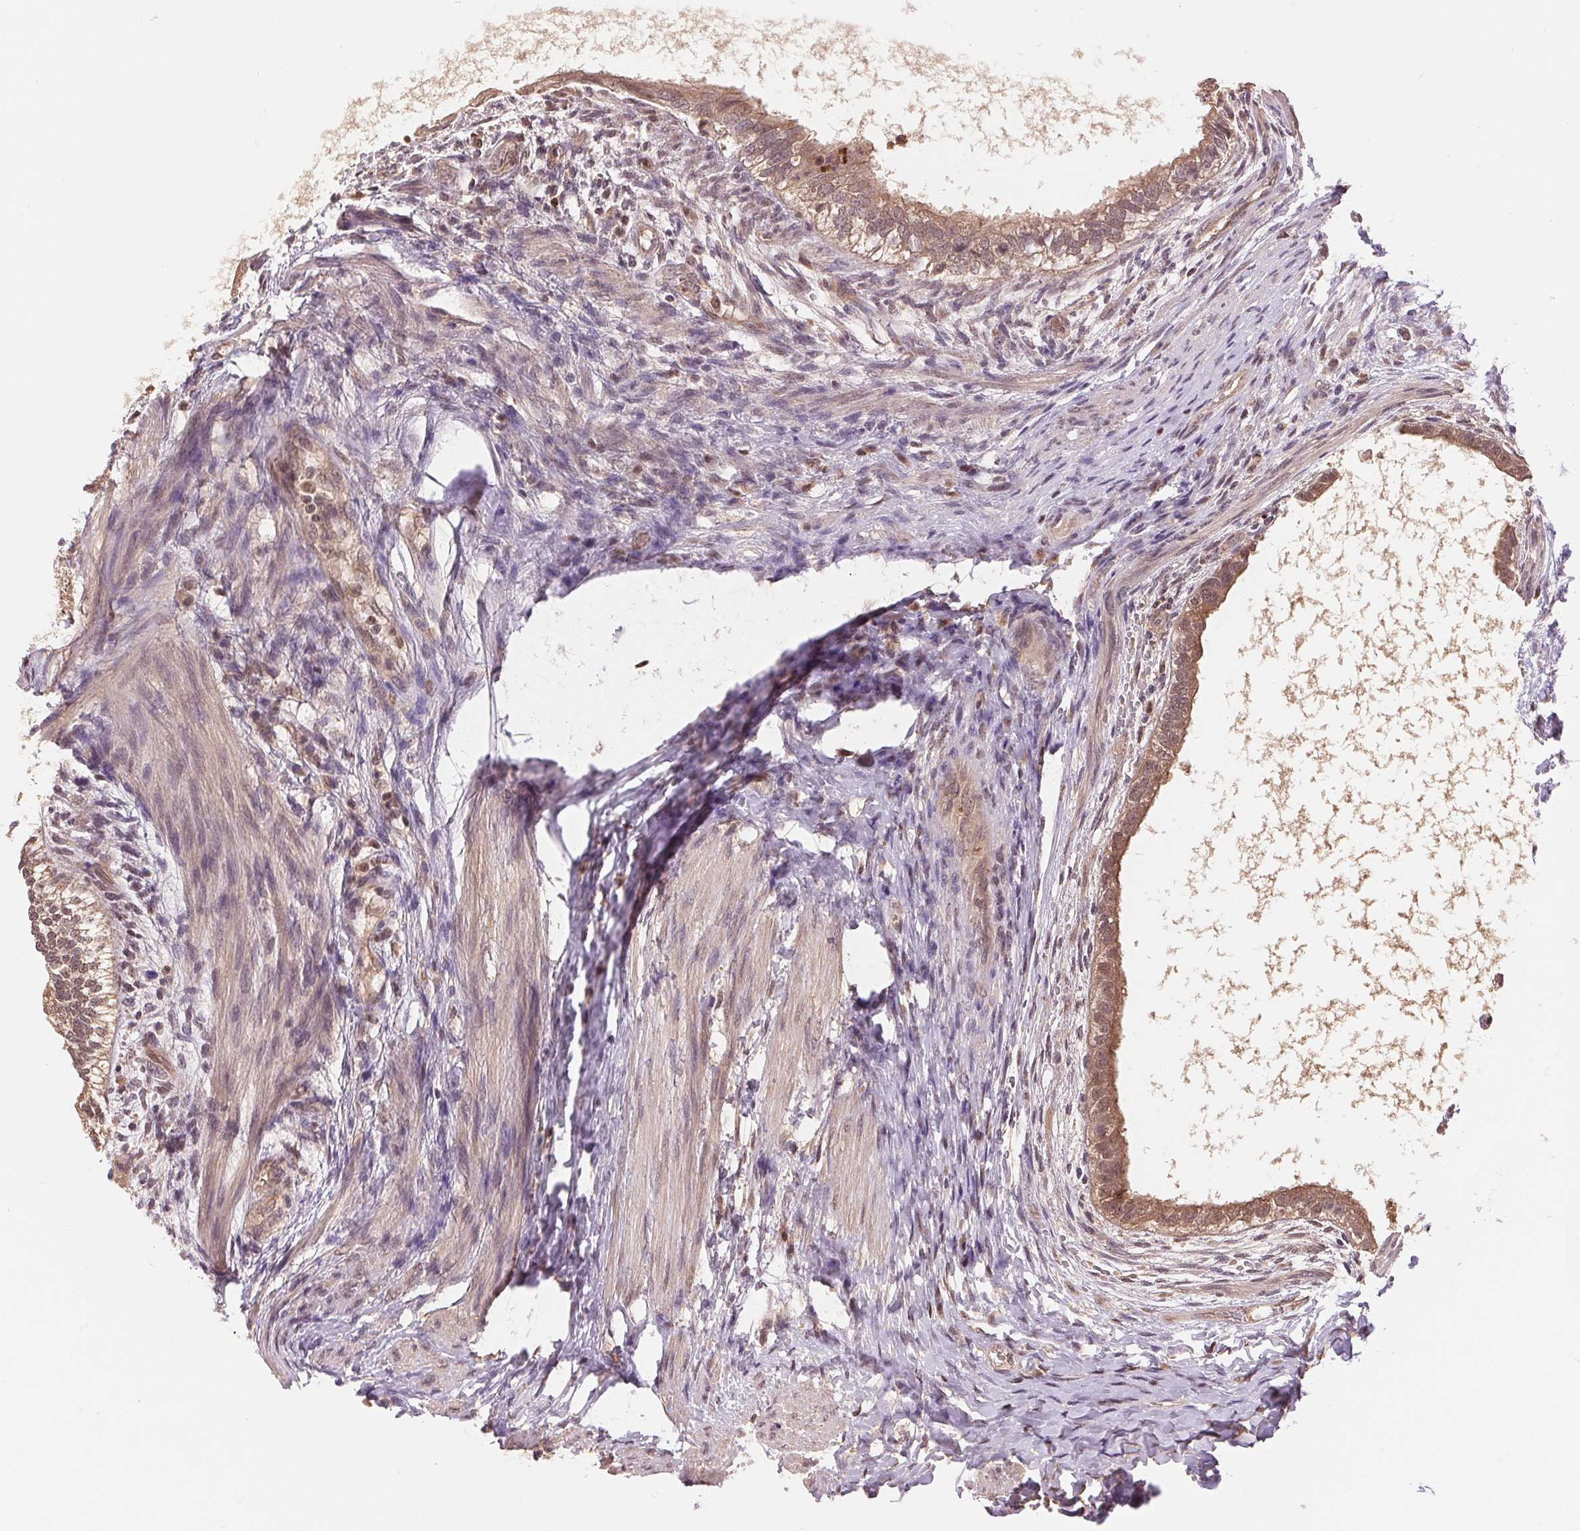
{"staining": {"intensity": "moderate", "quantity": ">75%", "location": "cytoplasmic/membranous,nuclear"}, "tissue": "testis cancer", "cell_type": "Tumor cells", "image_type": "cancer", "snomed": [{"axis": "morphology", "description": "Carcinoma, Embryonal, NOS"}, {"axis": "topography", "description": "Testis"}], "caption": "Immunohistochemical staining of human testis cancer (embryonal carcinoma) demonstrates medium levels of moderate cytoplasmic/membranous and nuclear expression in approximately >75% of tumor cells. Using DAB (brown) and hematoxylin (blue) stains, captured at high magnification using brightfield microscopy.", "gene": "TMEM273", "patient": {"sex": "male", "age": 26}}